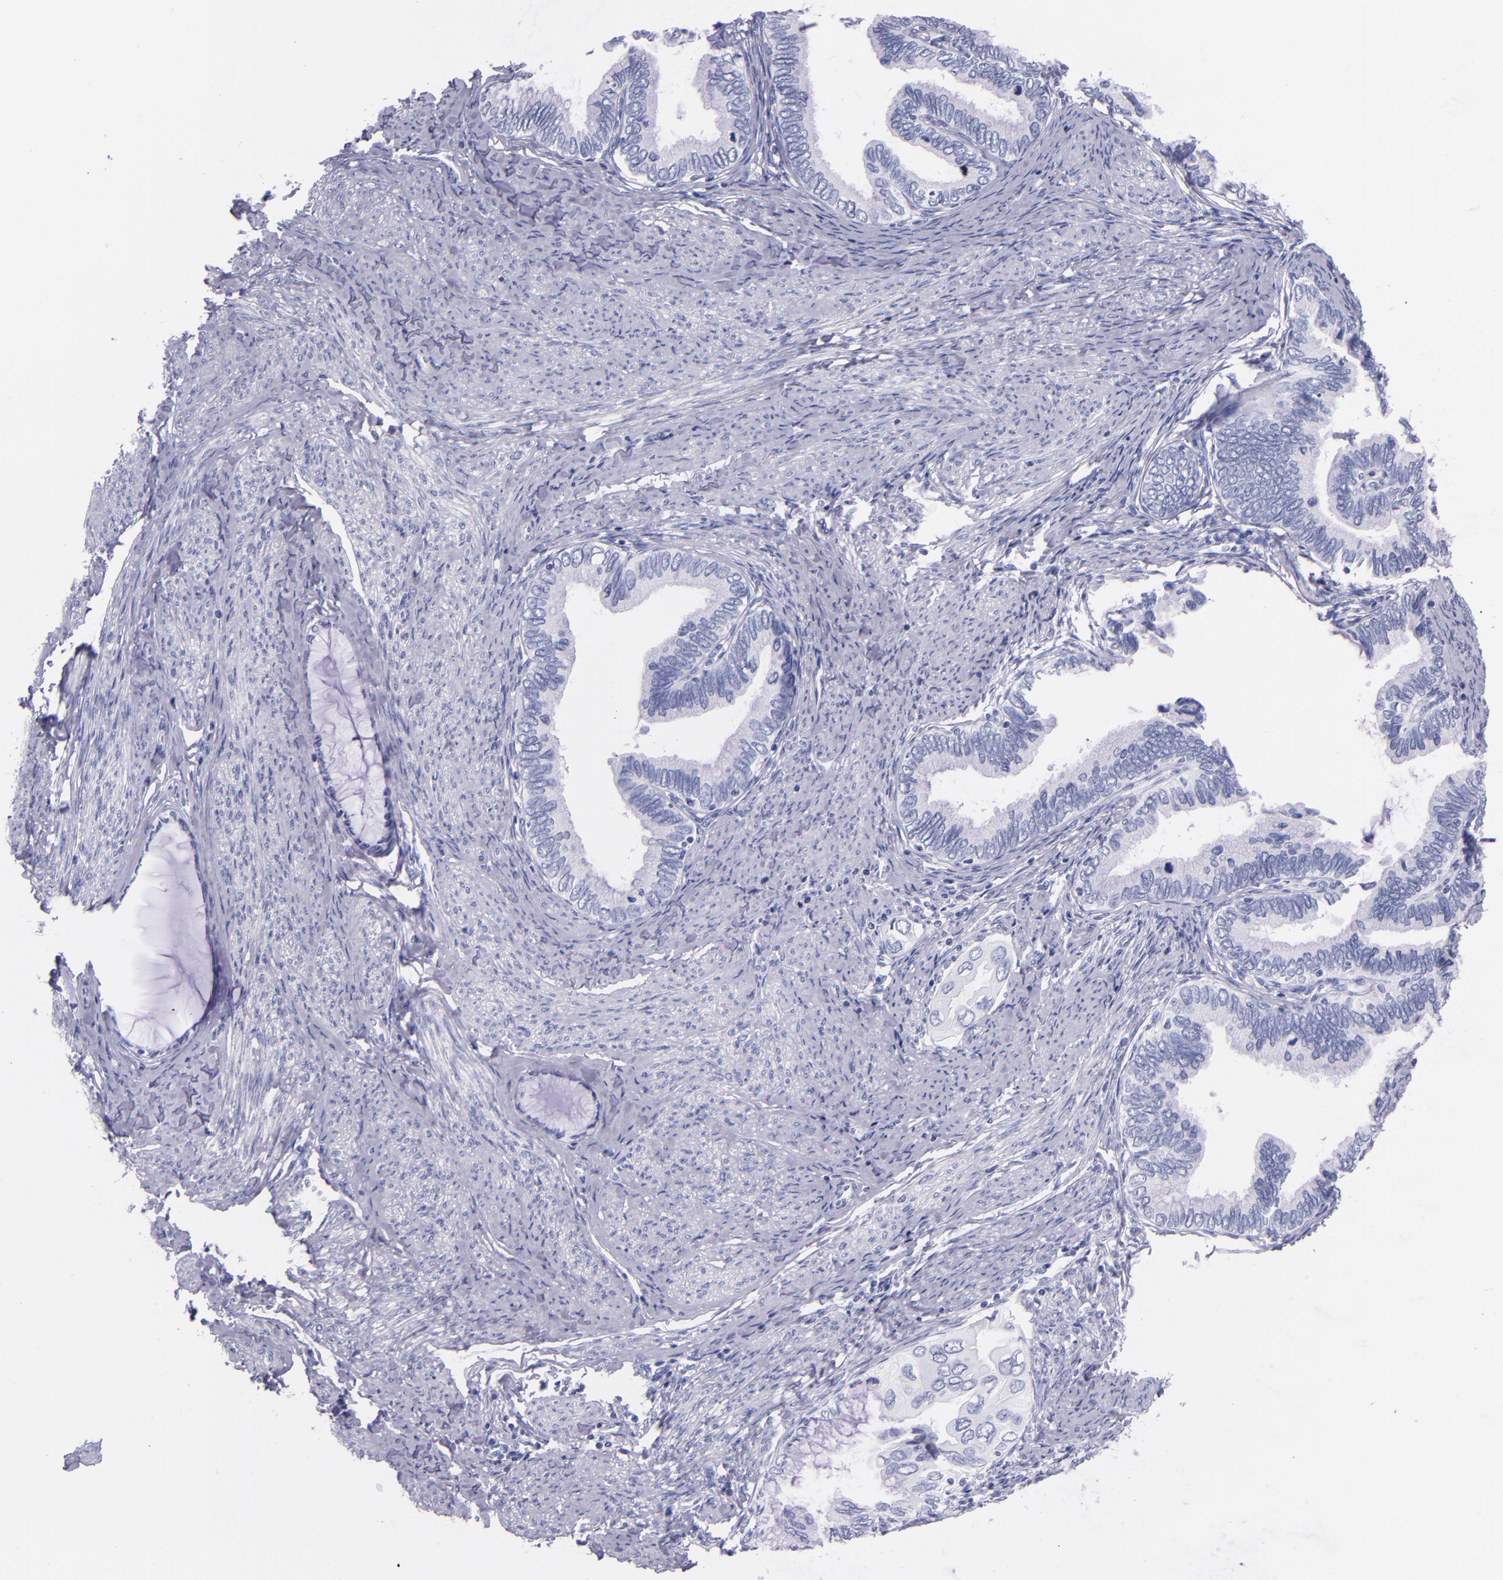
{"staining": {"intensity": "negative", "quantity": "none", "location": "none"}, "tissue": "cervical cancer", "cell_type": "Tumor cells", "image_type": "cancer", "snomed": [{"axis": "morphology", "description": "Adenocarcinoma, NOS"}, {"axis": "topography", "description": "Cervix"}], "caption": "Tumor cells show no significant protein positivity in cervical adenocarcinoma.", "gene": "SFTPB", "patient": {"sex": "female", "age": 49}}